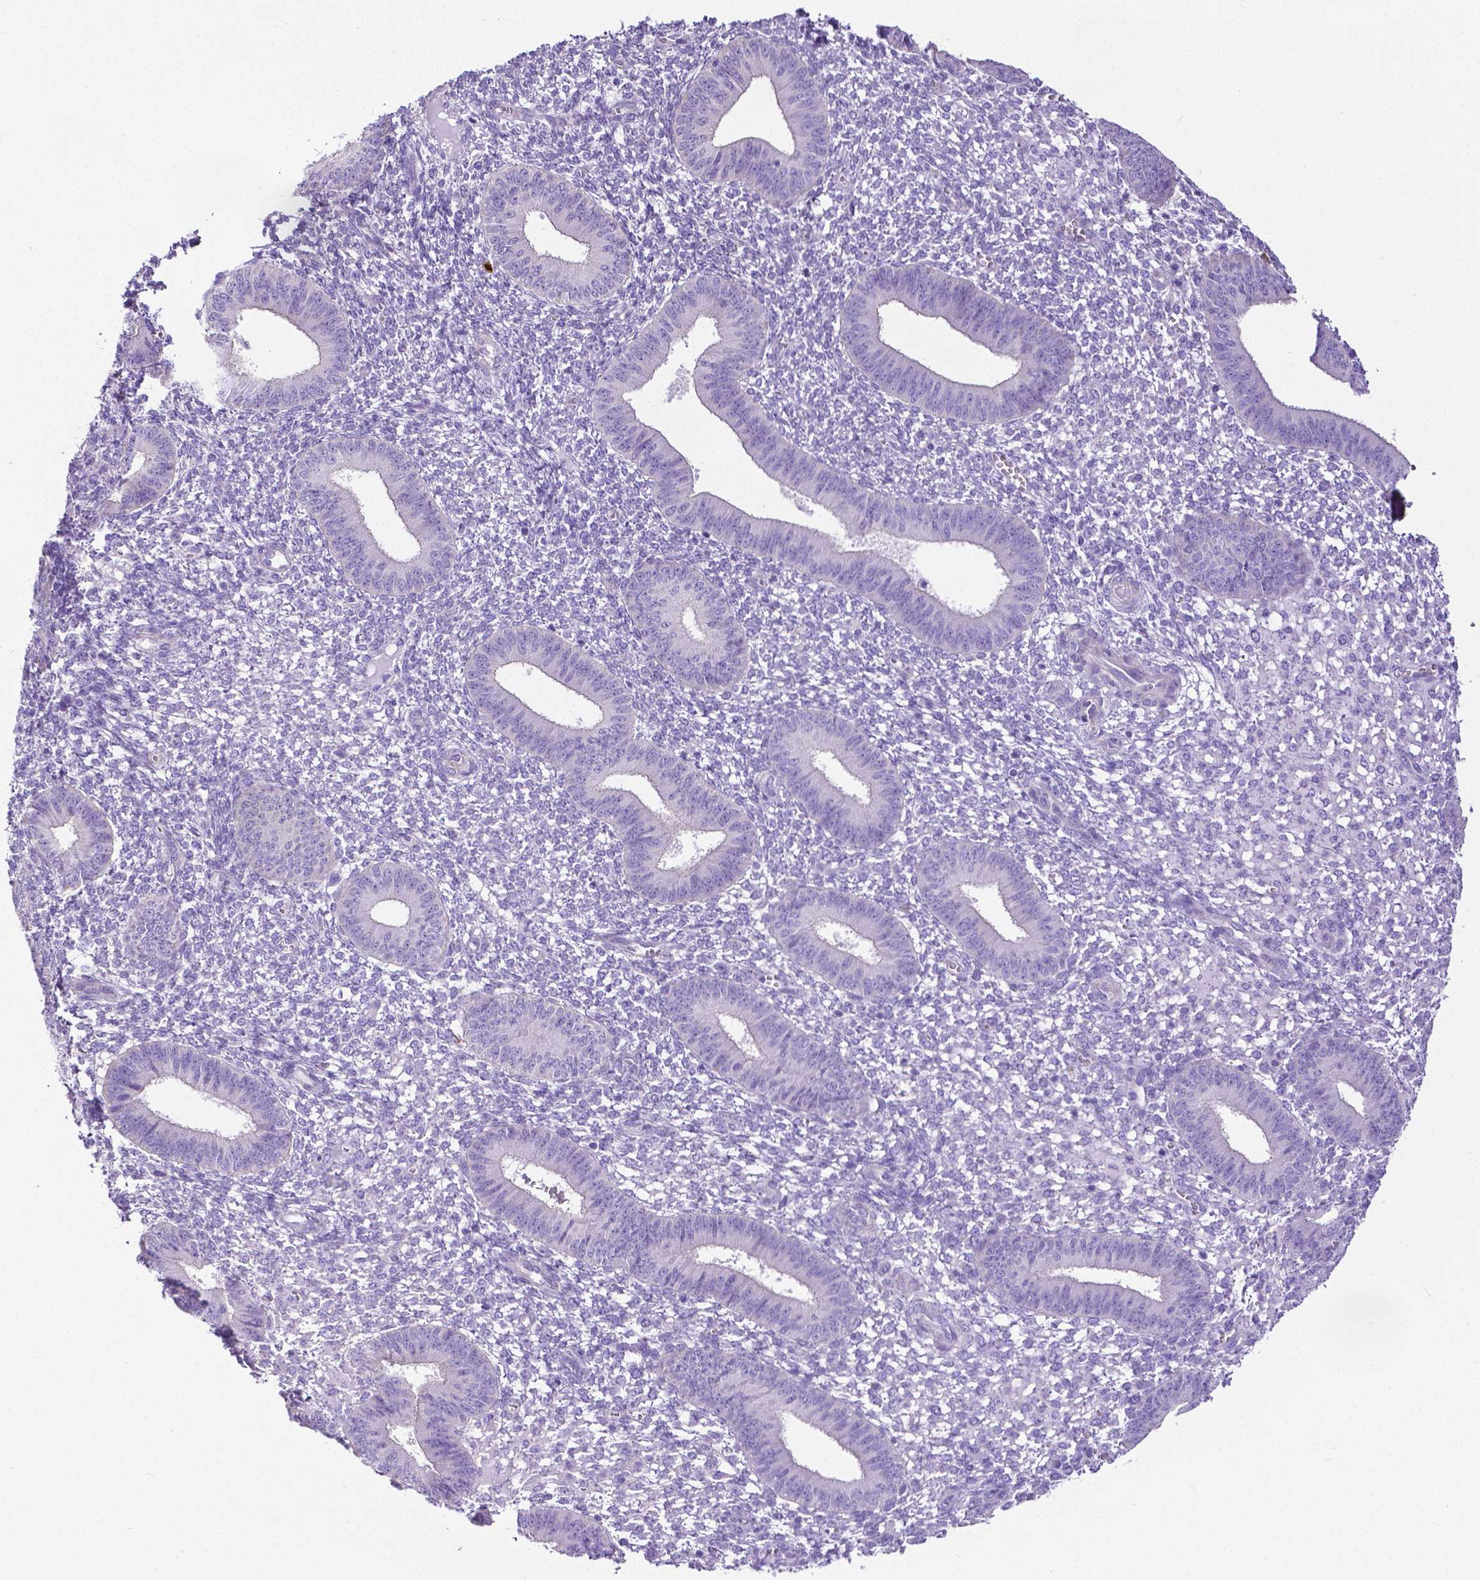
{"staining": {"intensity": "negative", "quantity": "none", "location": "none"}, "tissue": "endometrium", "cell_type": "Cells in endometrial stroma", "image_type": "normal", "snomed": [{"axis": "morphology", "description": "Normal tissue, NOS"}, {"axis": "topography", "description": "Endometrium"}], "caption": "An immunohistochemistry histopathology image of unremarkable endometrium is shown. There is no staining in cells in endometrial stroma of endometrium.", "gene": "MMP9", "patient": {"sex": "female", "age": 42}}